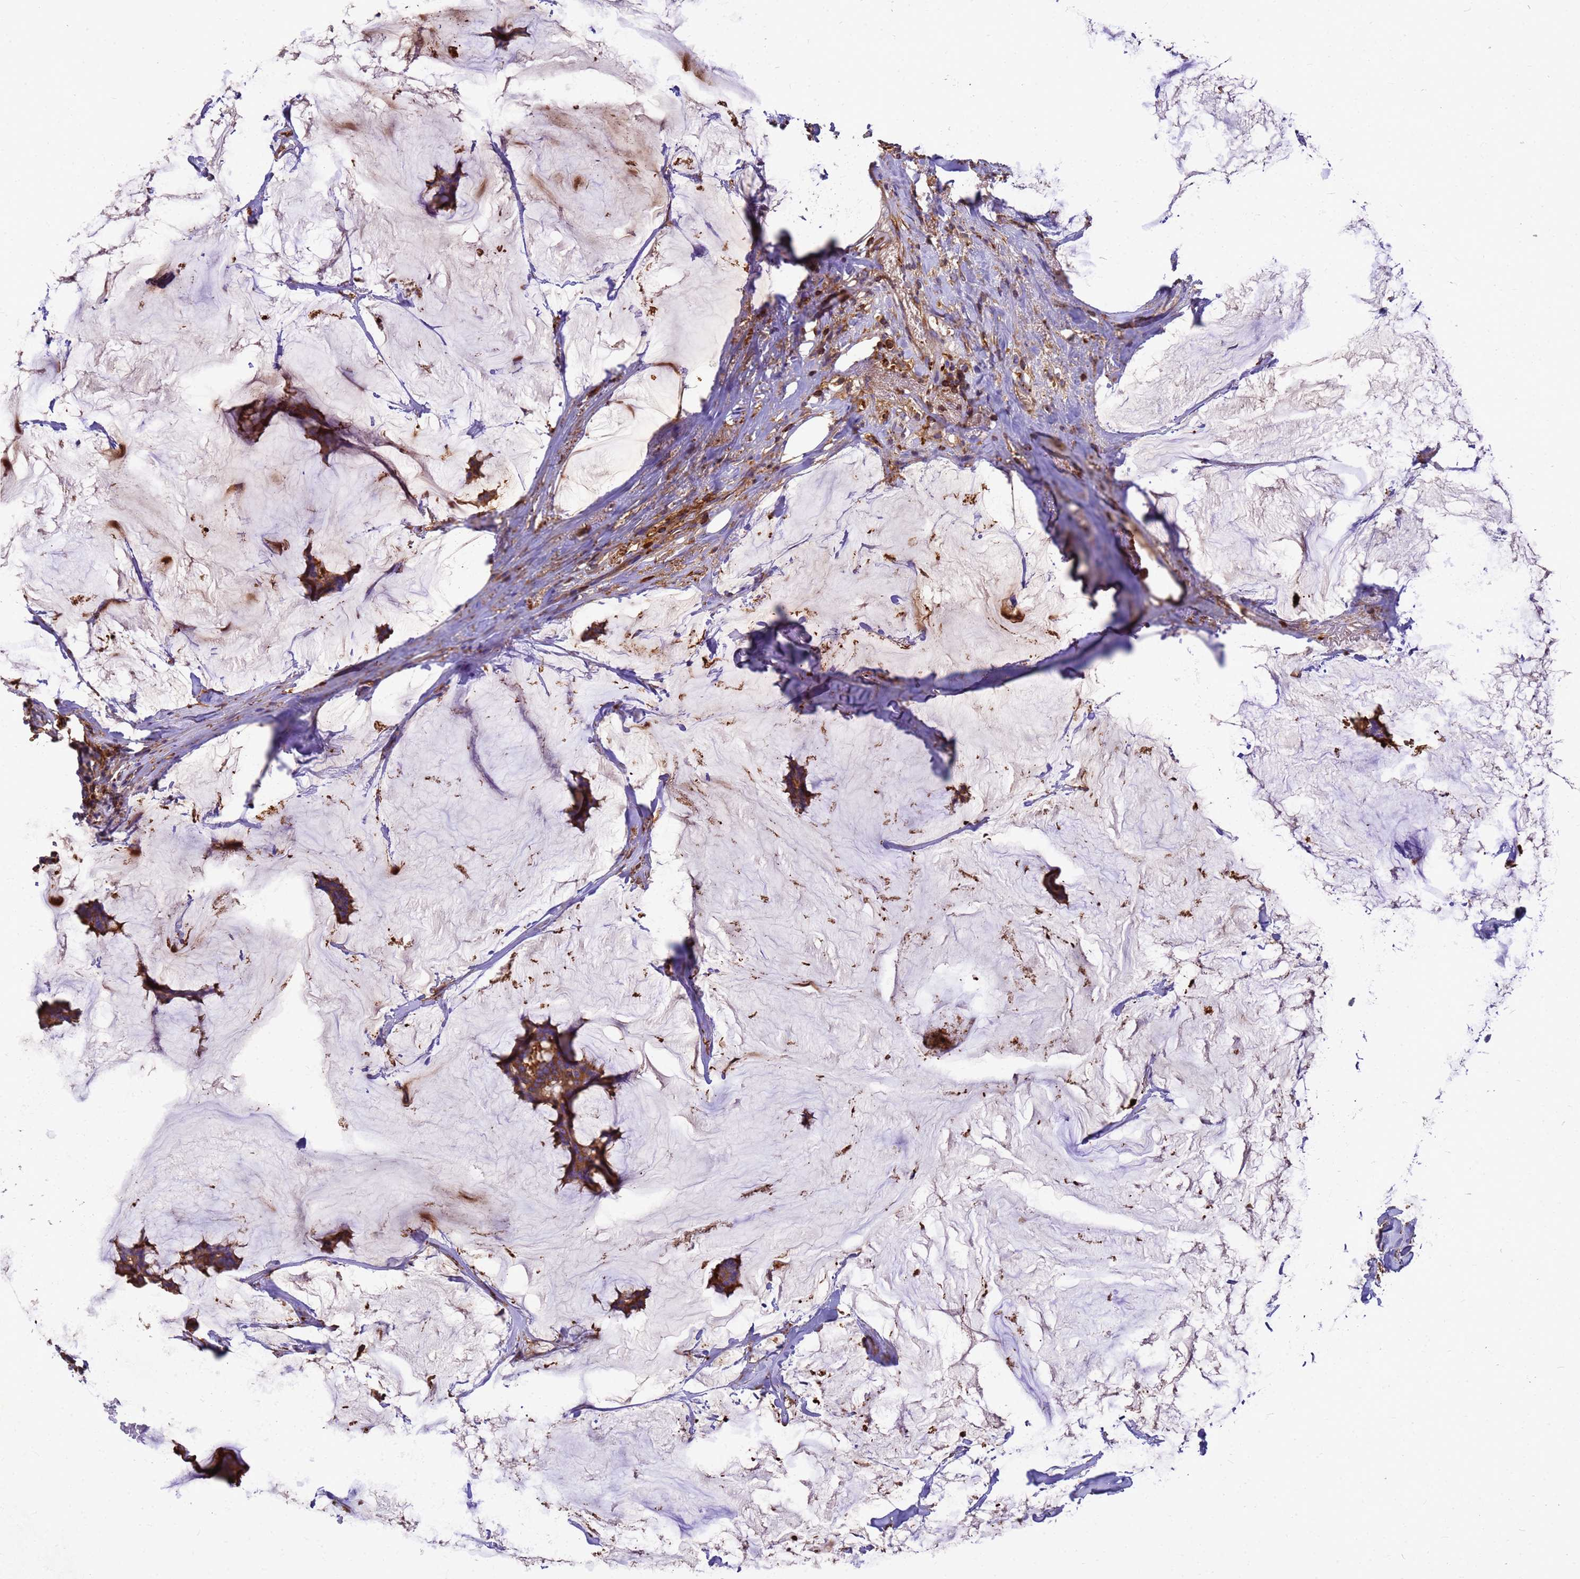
{"staining": {"intensity": "moderate", "quantity": ">75%", "location": "cytoplasmic/membranous"}, "tissue": "breast cancer", "cell_type": "Tumor cells", "image_type": "cancer", "snomed": [{"axis": "morphology", "description": "Duct carcinoma"}, {"axis": "topography", "description": "Breast"}], "caption": "Immunohistochemistry of breast cancer shows medium levels of moderate cytoplasmic/membranous expression in about >75% of tumor cells.", "gene": "ZNF235", "patient": {"sex": "female", "age": 93}}